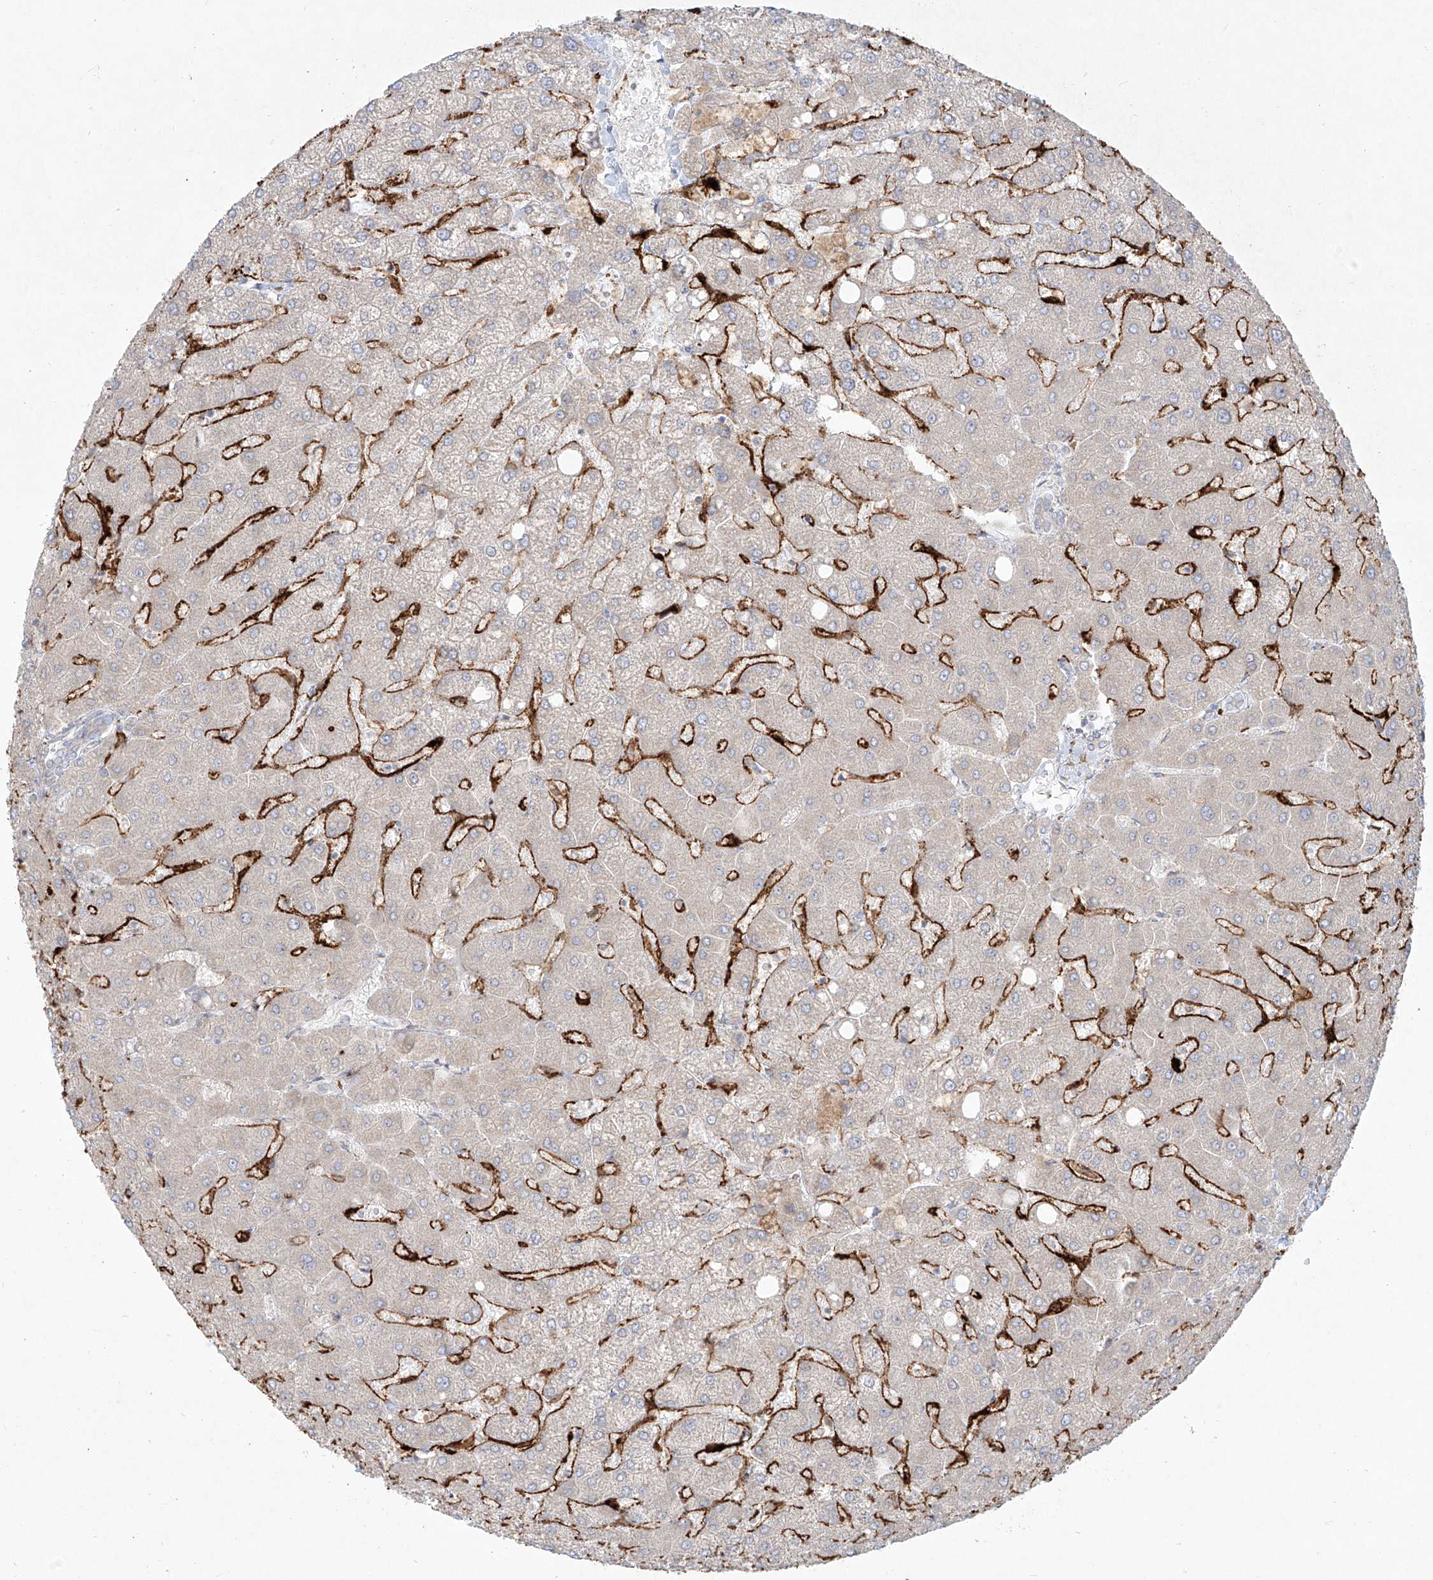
{"staining": {"intensity": "negative", "quantity": "none", "location": "none"}, "tissue": "liver", "cell_type": "Cholangiocytes", "image_type": "normal", "snomed": [{"axis": "morphology", "description": "Normal tissue, NOS"}, {"axis": "topography", "description": "Liver"}], "caption": "Immunohistochemical staining of unremarkable human liver displays no significant positivity in cholangiocytes. (DAB (3,3'-diaminobenzidine) immunohistochemistry (IHC), high magnification).", "gene": "CD209", "patient": {"sex": "female", "age": 54}}